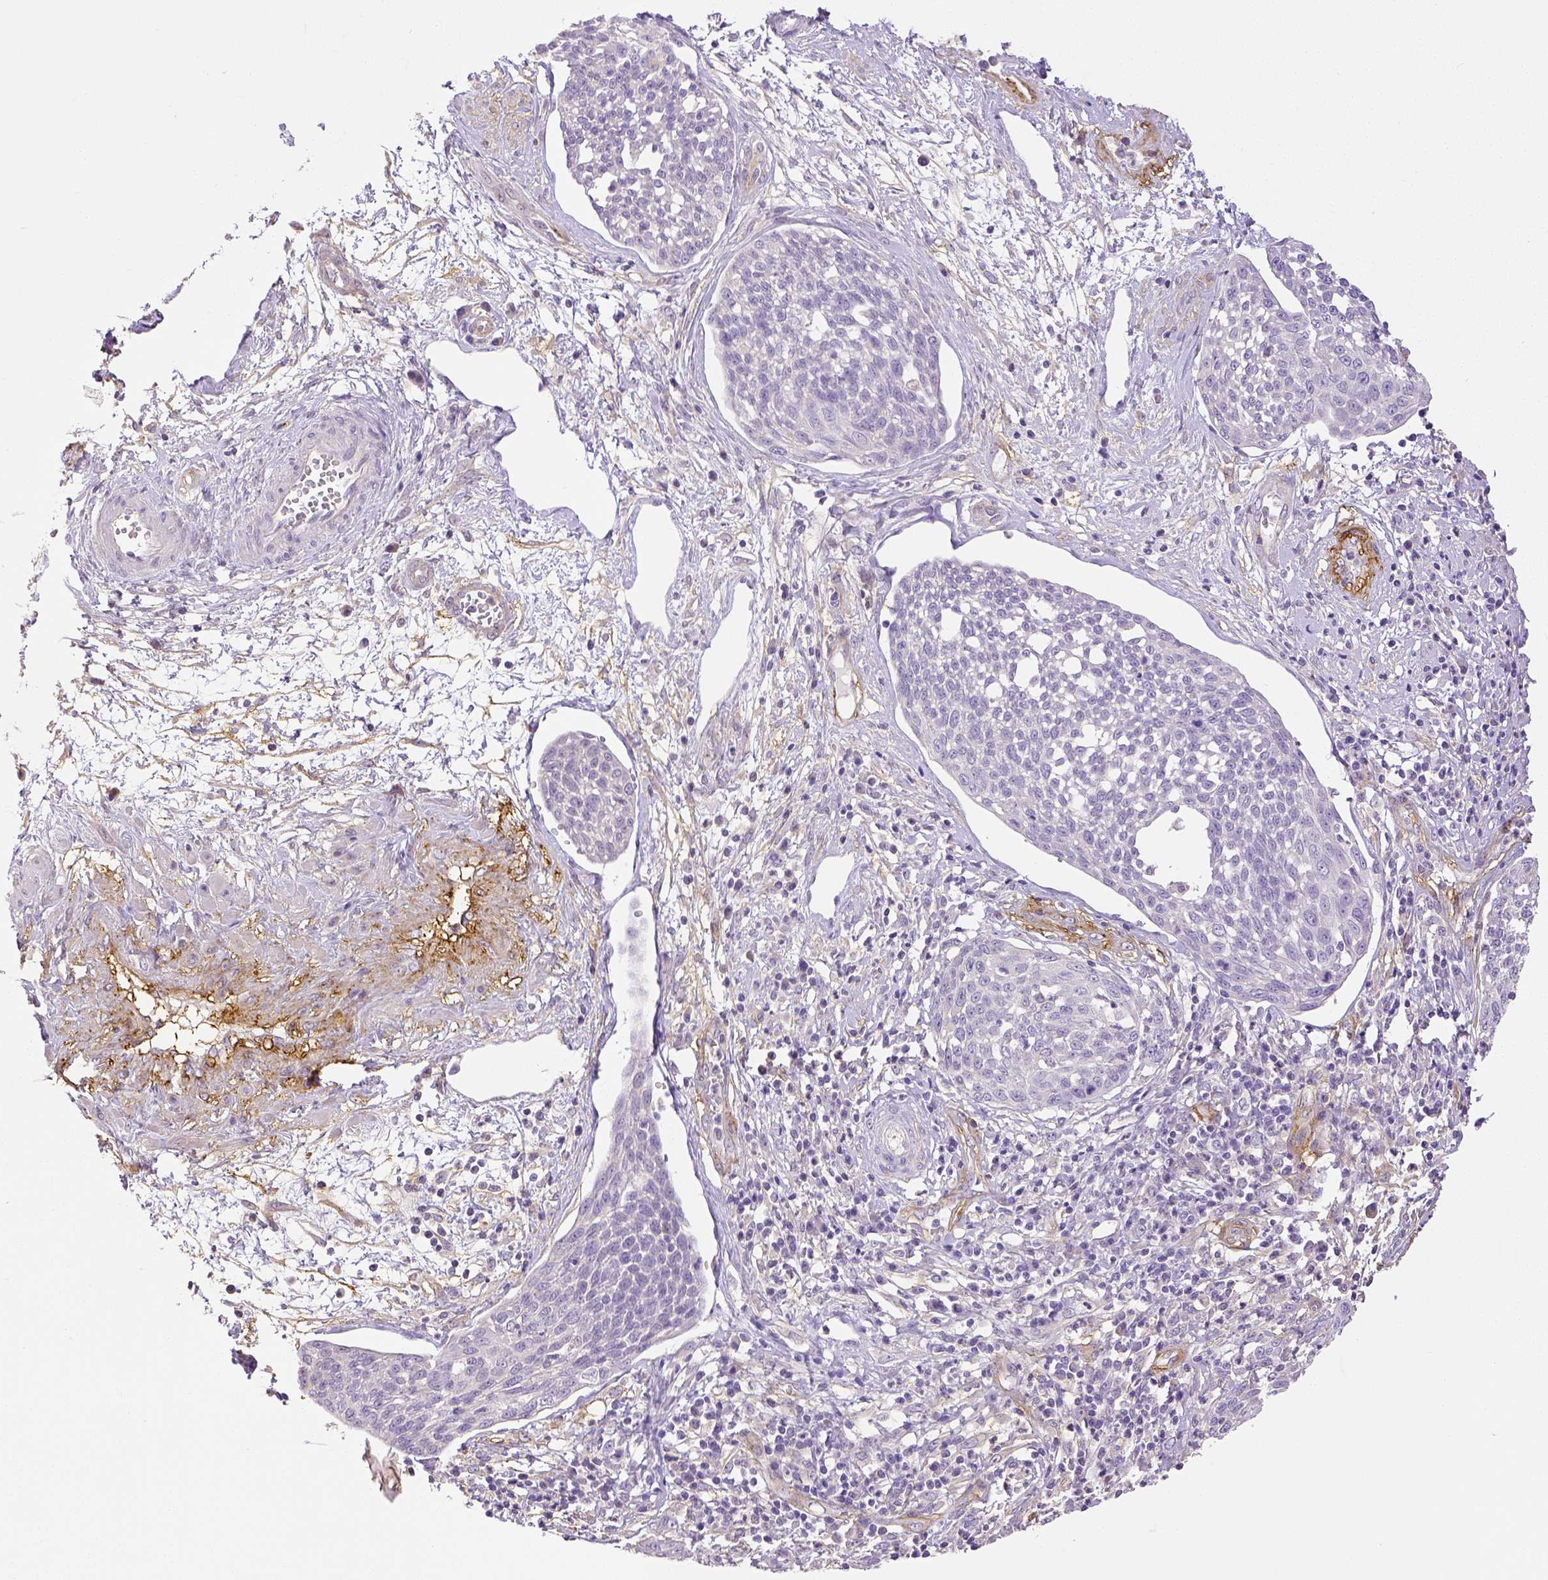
{"staining": {"intensity": "negative", "quantity": "none", "location": "none"}, "tissue": "cervical cancer", "cell_type": "Tumor cells", "image_type": "cancer", "snomed": [{"axis": "morphology", "description": "Squamous cell carcinoma, NOS"}, {"axis": "topography", "description": "Cervix"}], "caption": "The micrograph exhibits no significant staining in tumor cells of cervical squamous cell carcinoma.", "gene": "THY1", "patient": {"sex": "female", "age": 34}}